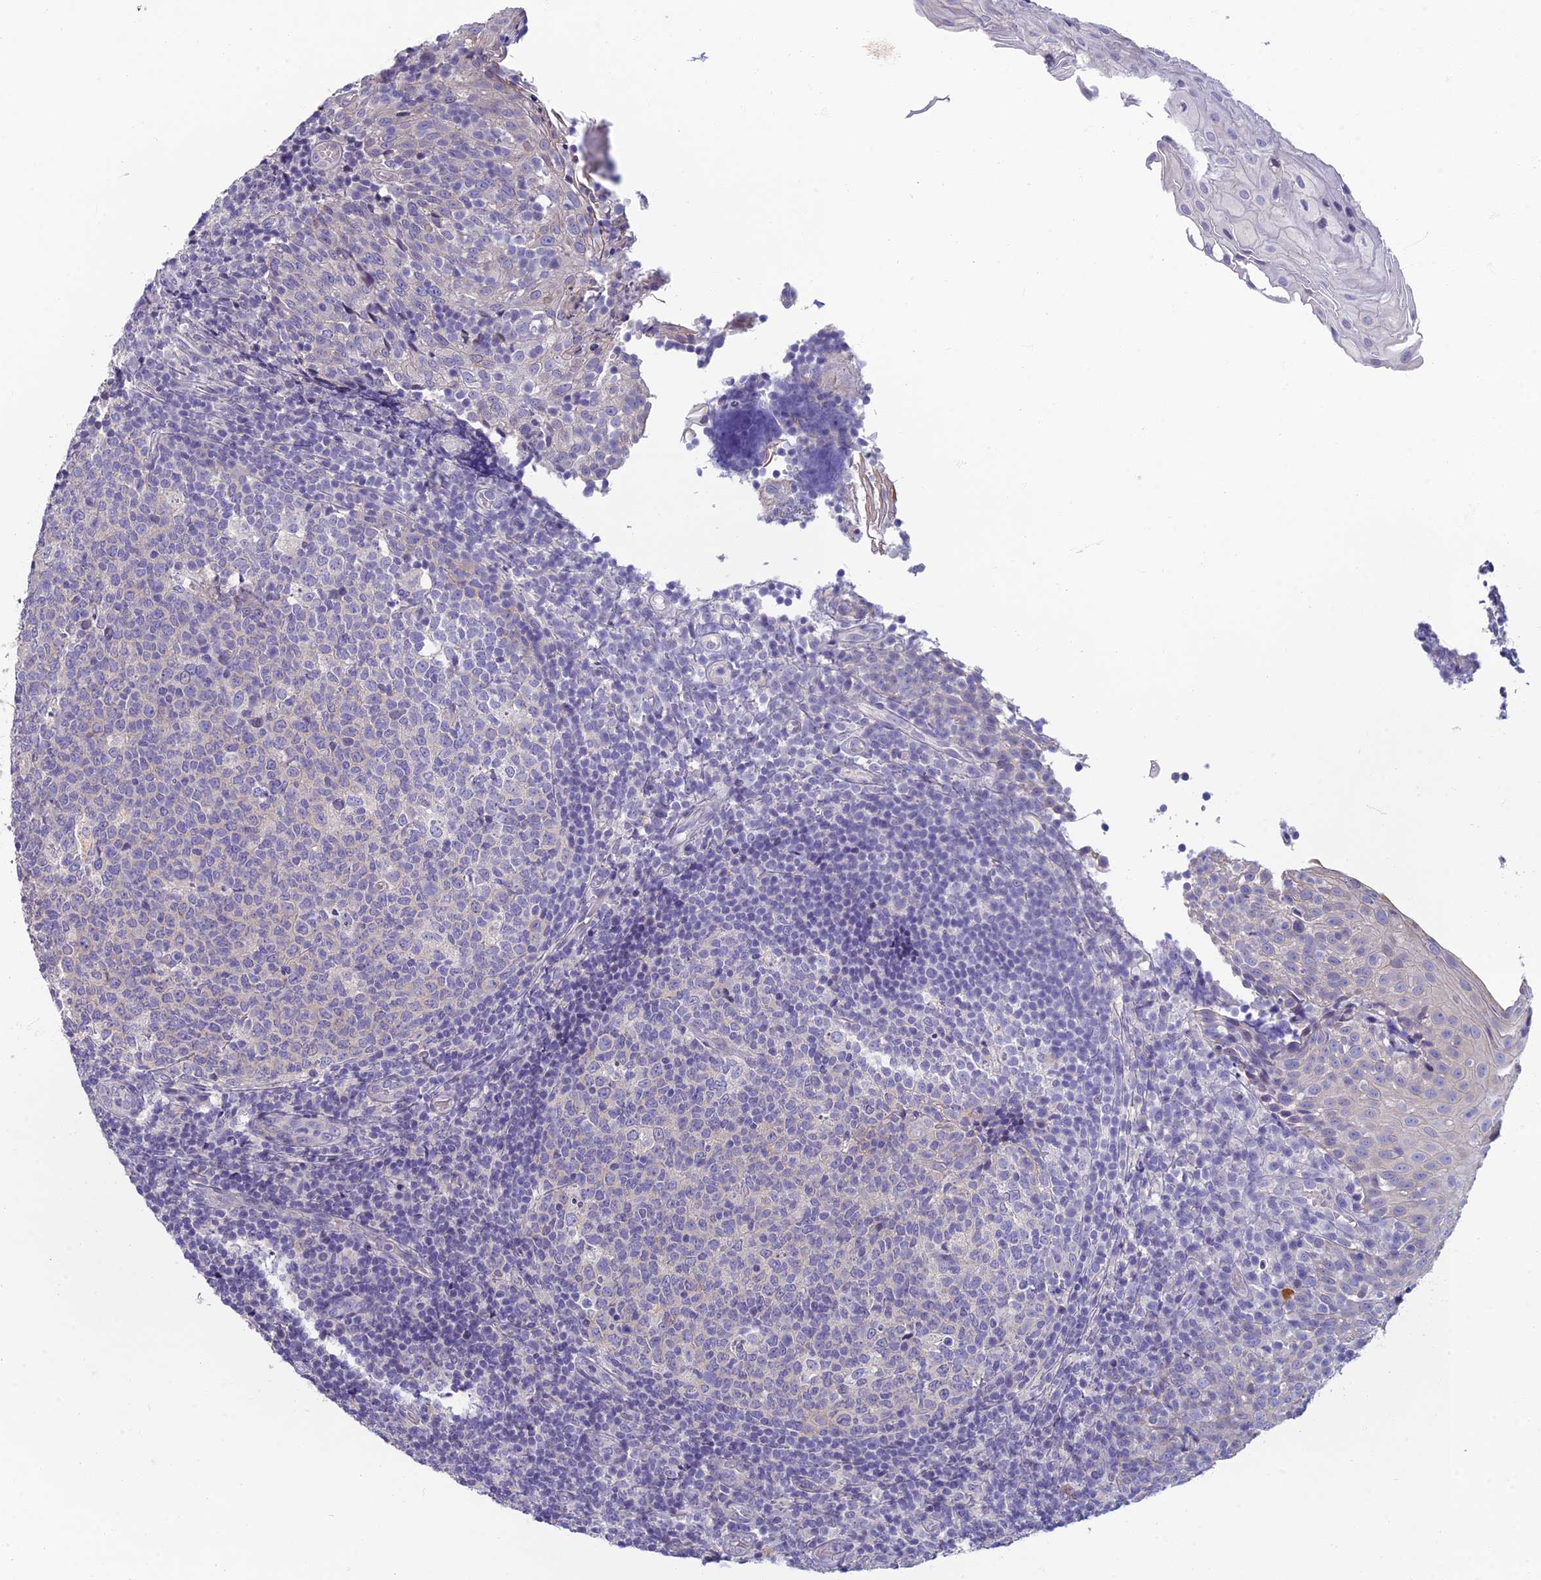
{"staining": {"intensity": "negative", "quantity": "none", "location": "none"}, "tissue": "tonsil", "cell_type": "Germinal center cells", "image_type": "normal", "snomed": [{"axis": "morphology", "description": "Normal tissue, NOS"}, {"axis": "topography", "description": "Tonsil"}], "caption": "This is an IHC image of normal human tonsil. There is no positivity in germinal center cells.", "gene": "NEURL1", "patient": {"sex": "female", "age": 19}}